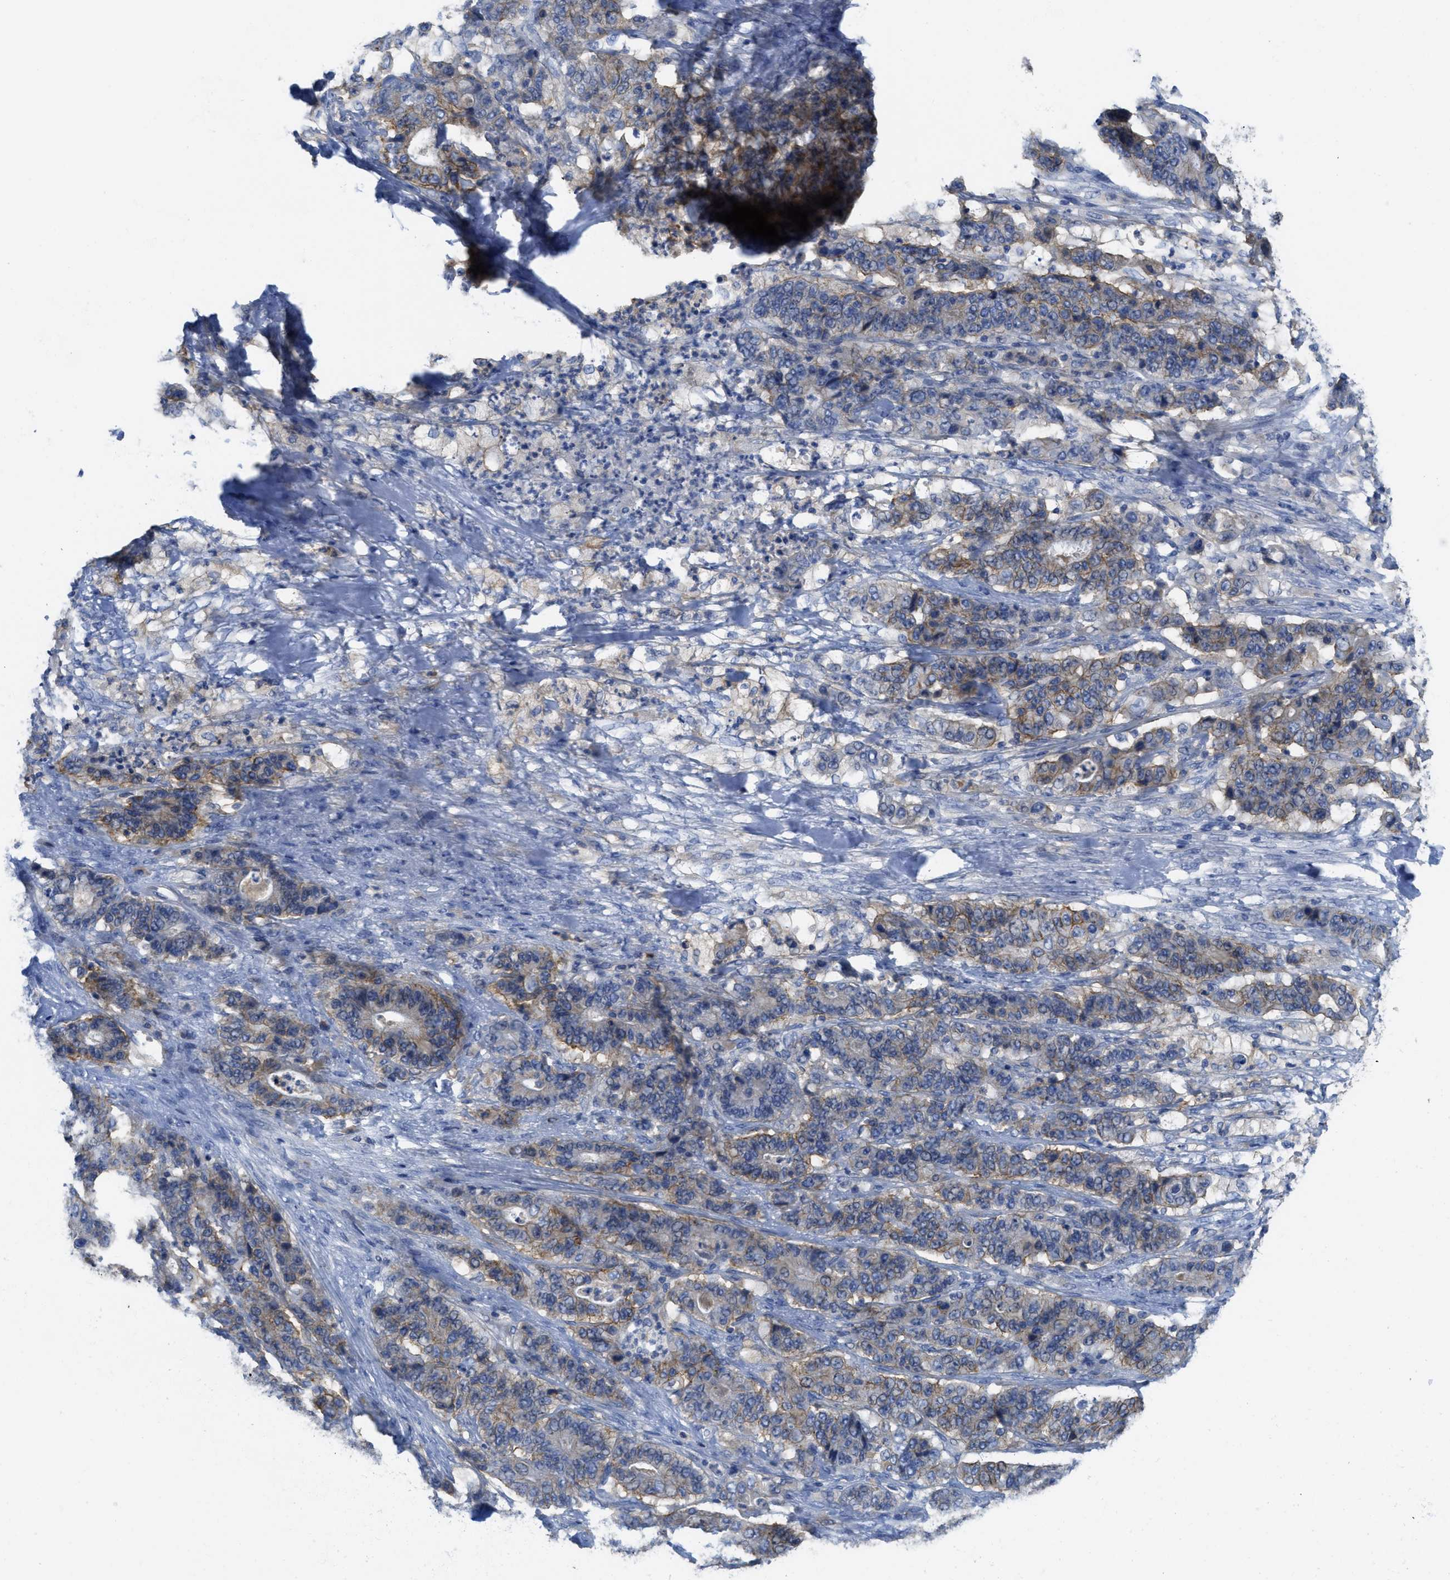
{"staining": {"intensity": "weak", "quantity": "25%-75%", "location": "cytoplasmic/membranous"}, "tissue": "stomach cancer", "cell_type": "Tumor cells", "image_type": "cancer", "snomed": [{"axis": "morphology", "description": "Adenocarcinoma, NOS"}, {"axis": "topography", "description": "Stomach"}], "caption": "Stomach adenocarcinoma stained with a brown dye displays weak cytoplasmic/membranous positive expression in approximately 25%-75% of tumor cells.", "gene": "CNNM4", "patient": {"sex": "female", "age": 73}}